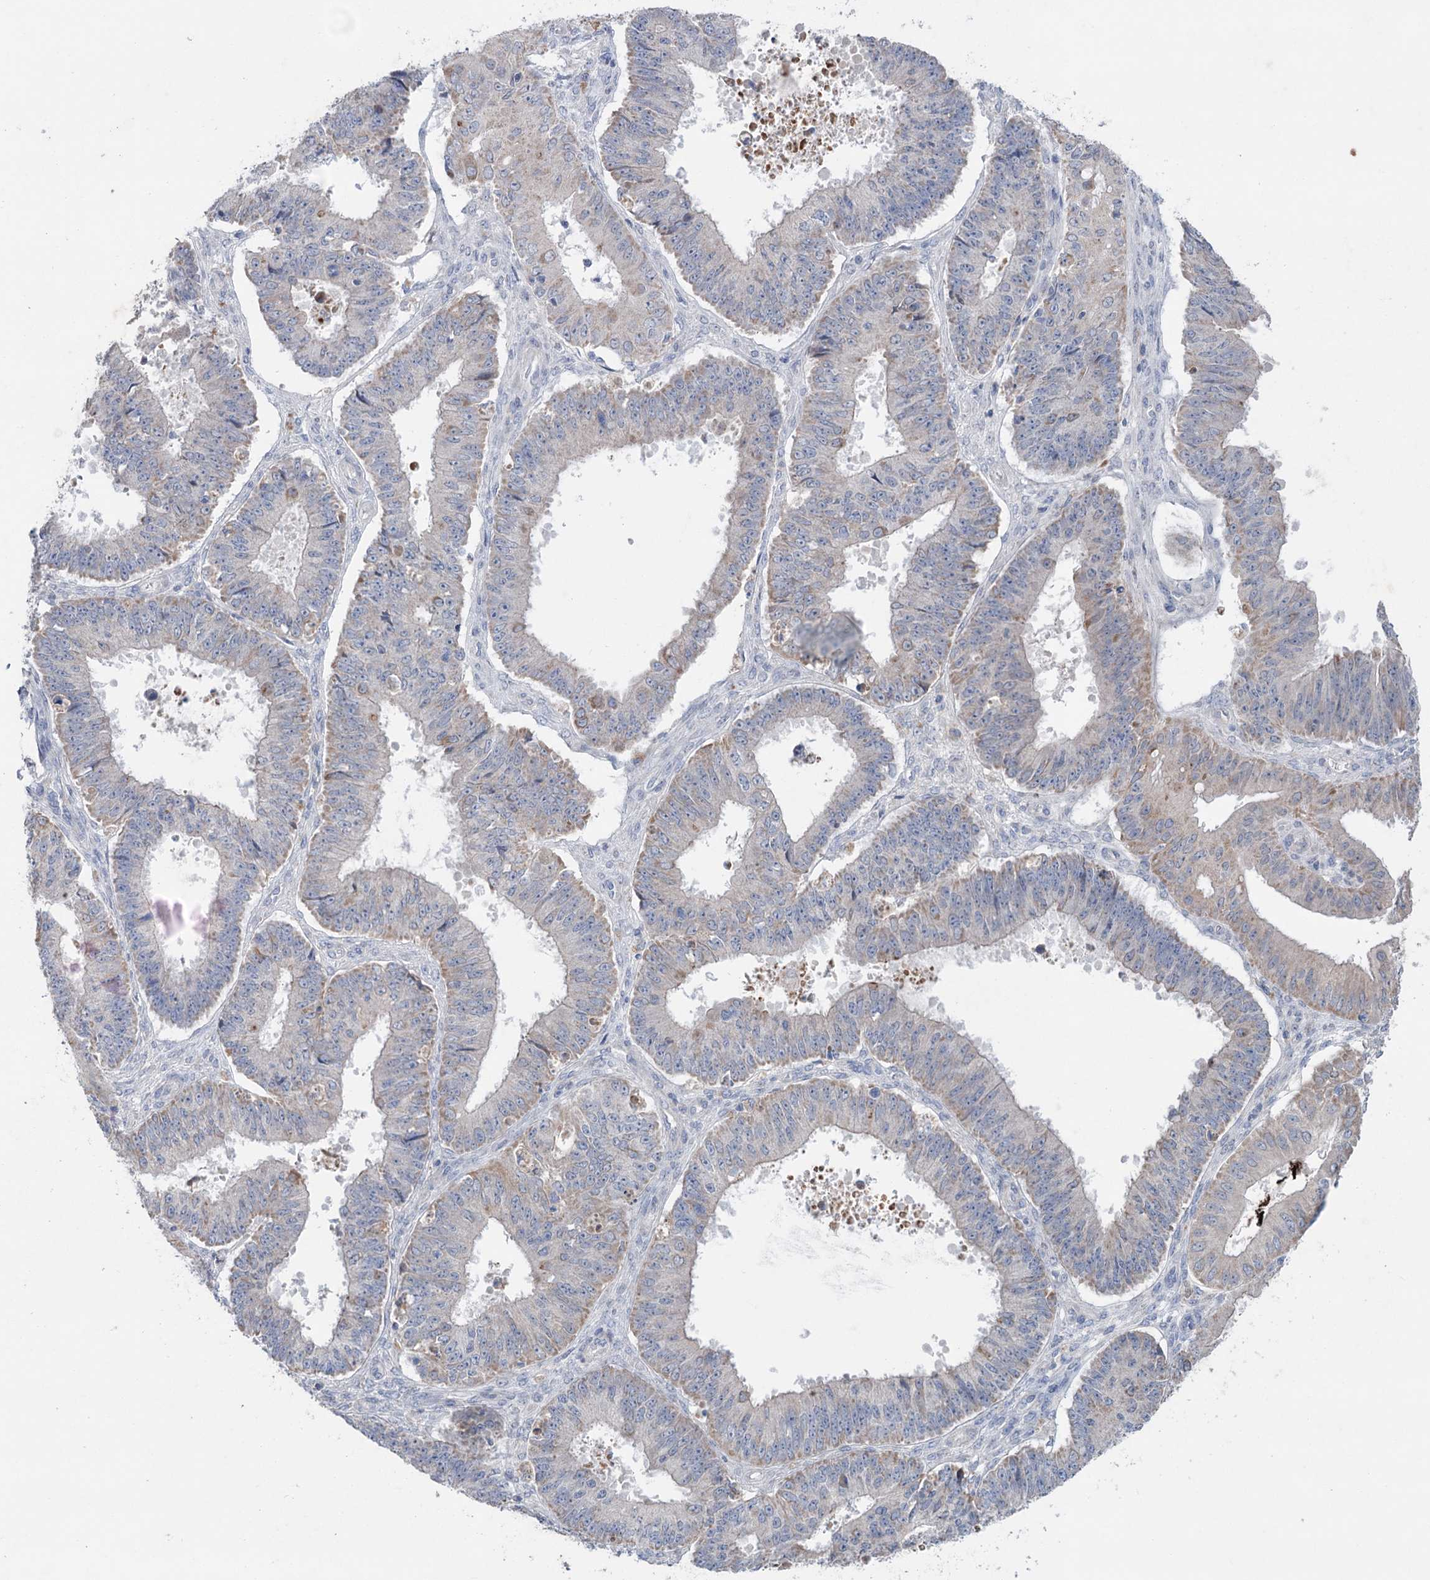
{"staining": {"intensity": "weak", "quantity": "<25%", "location": "cytoplasmic/membranous"}, "tissue": "ovarian cancer", "cell_type": "Tumor cells", "image_type": "cancer", "snomed": [{"axis": "morphology", "description": "Carcinoma, endometroid"}, {"axis": "topography", "description": "Appendix"}, {"axis": "topography", "description": "Ovary"}], "caption": "An immunohistochemistry image of ovarian cancer is shown. There is no staining in tumor cells of ovarian cancer.", "gene": "MTCH2", "patient": {"sex": "female", "age": 42}}